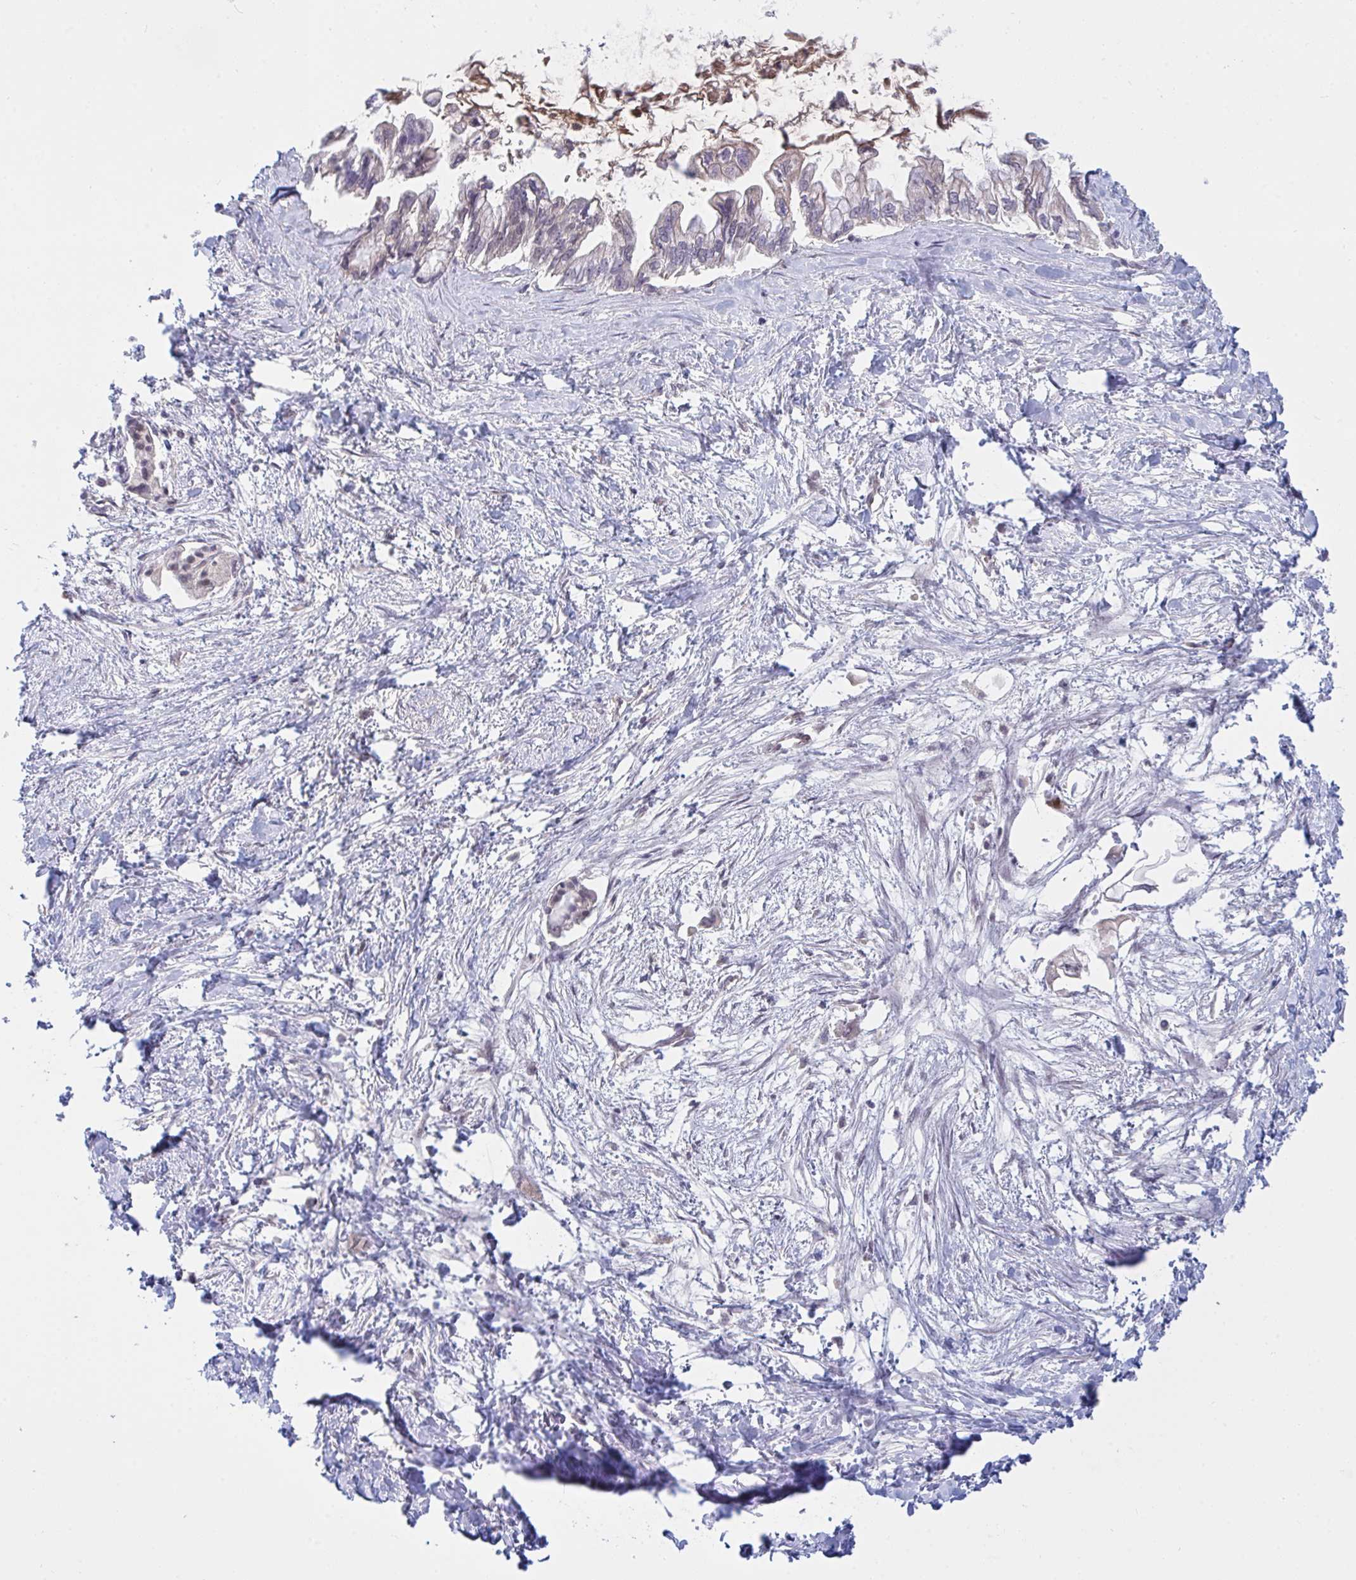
{"staining": {"intensity": "weak", "quantity": "25%-75%", "location": "nuclear"}, "tissue": "pancreatic cancer", "cell_type": "Tumor cells", "image_type": "cancer", "snomed": [{"axis": "morphology", "description": "Adenocarcinoma, NOS"}, {"axis": "topography", "description": "Pancreas"}], "caption": "Immunohistochemistry staining of pancreatic cancer (adenocarcinoma), which demonstrates low levels of weak nuclear staining in approximately 25%-75% of tumor cells indicating weak nuclear protein expression. The staining was performed using DAB (brown) for protein detection and nuclei were counterstained in hematoxylin (blue).", "gene": "DSCAML1", "patient": {"sex": "male", "age": 61}}